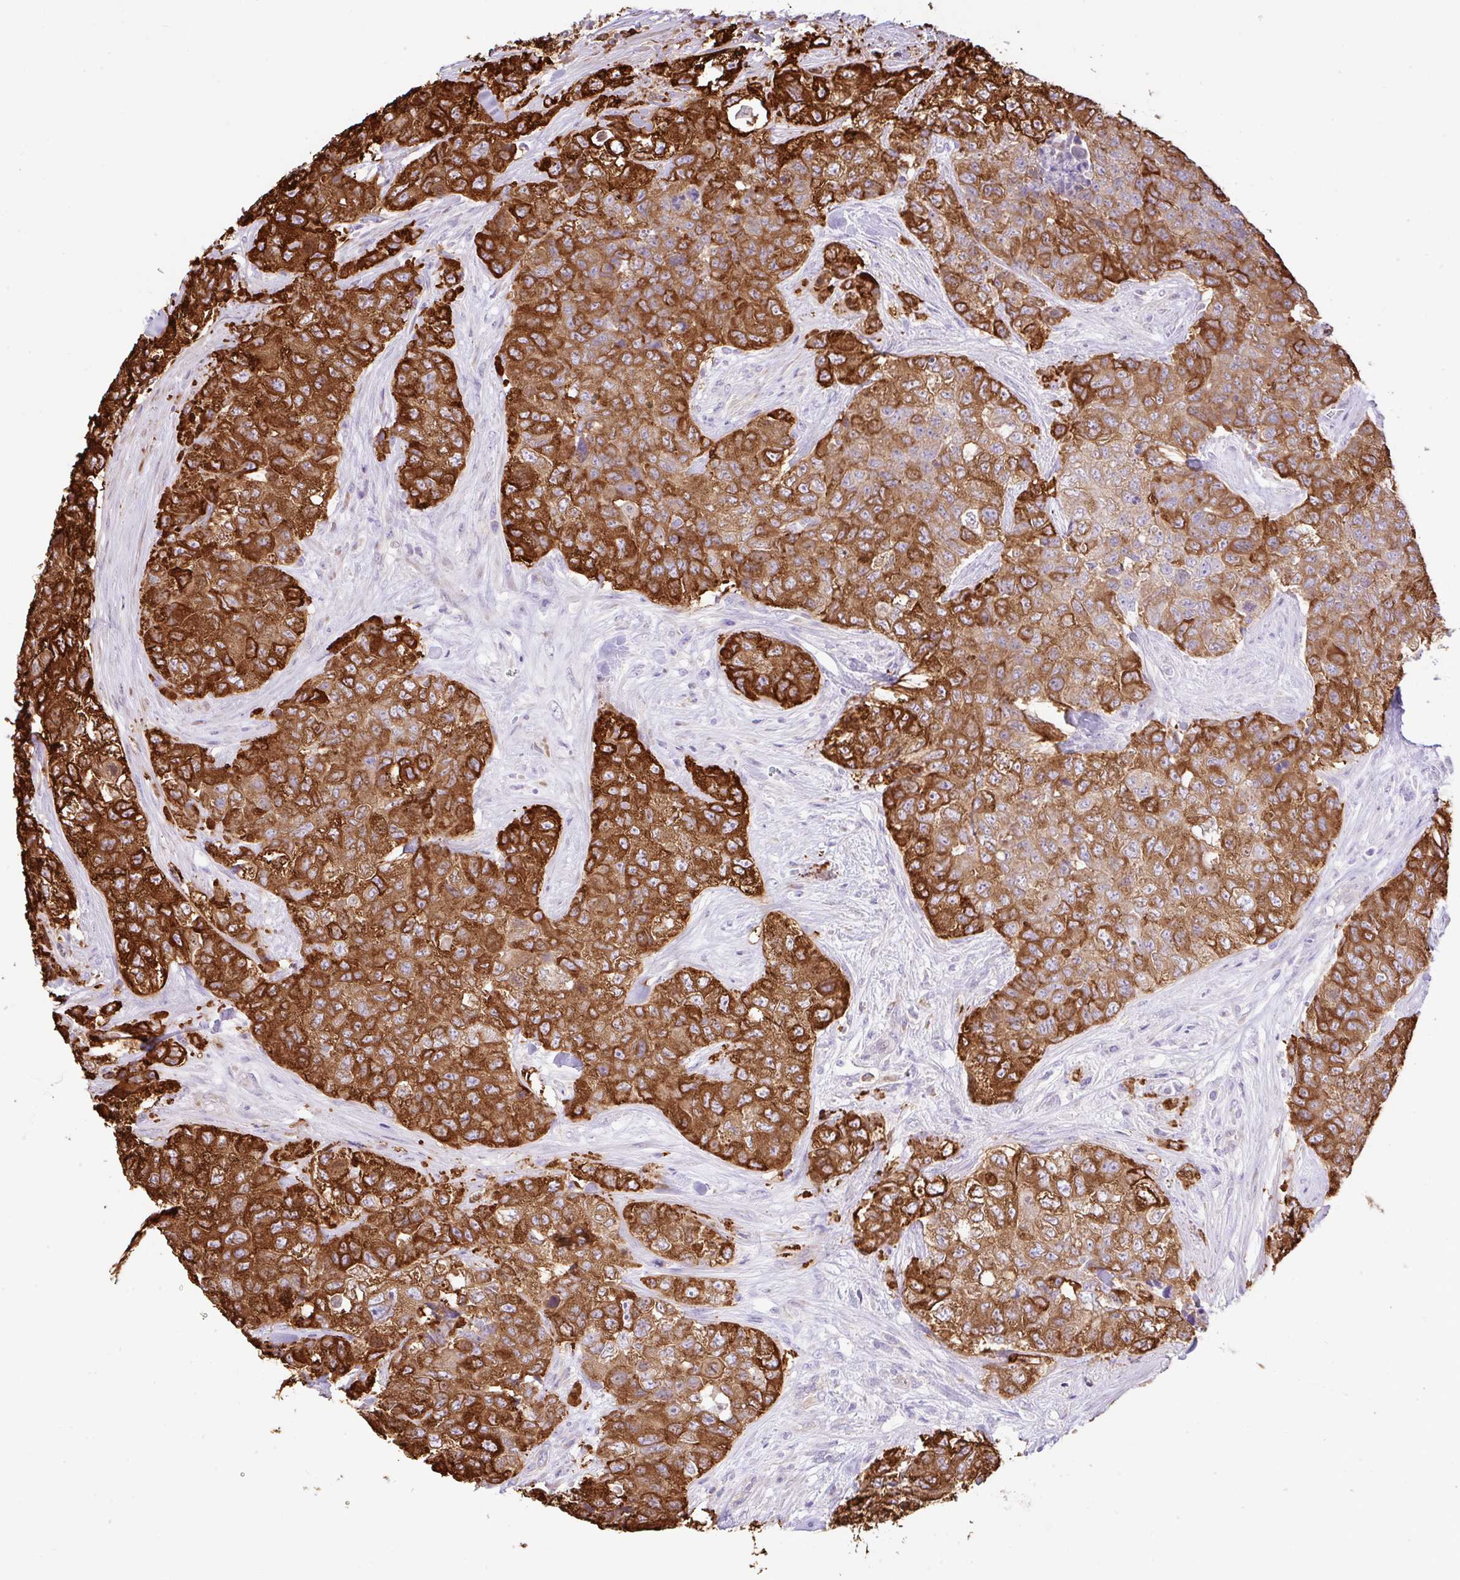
{"staining": {"intensity": "strong", "quantity": ">75%", "location": "cytoplasmic/membranous"}, "tissue": "urothelial cancer", "cell_type": "Tumor cells", "image_type": "cancer", "snomed": [{"axis": "morphology", "description": "Urothelial carcinoma, High grade"}, {"axis": "topography", "description": "Urinary bladder"}], "caption": "This histopathology image shows urothelial carcinoma (high-grade) stained with IHC to label a protein in brown. The cytoplasmic/membranous of tumor cells show strong positivity for the protein. Nuclei are counter-stained blue.", "gene": "EEF1A2", "patient": {"sex": "female", "age": 78}}